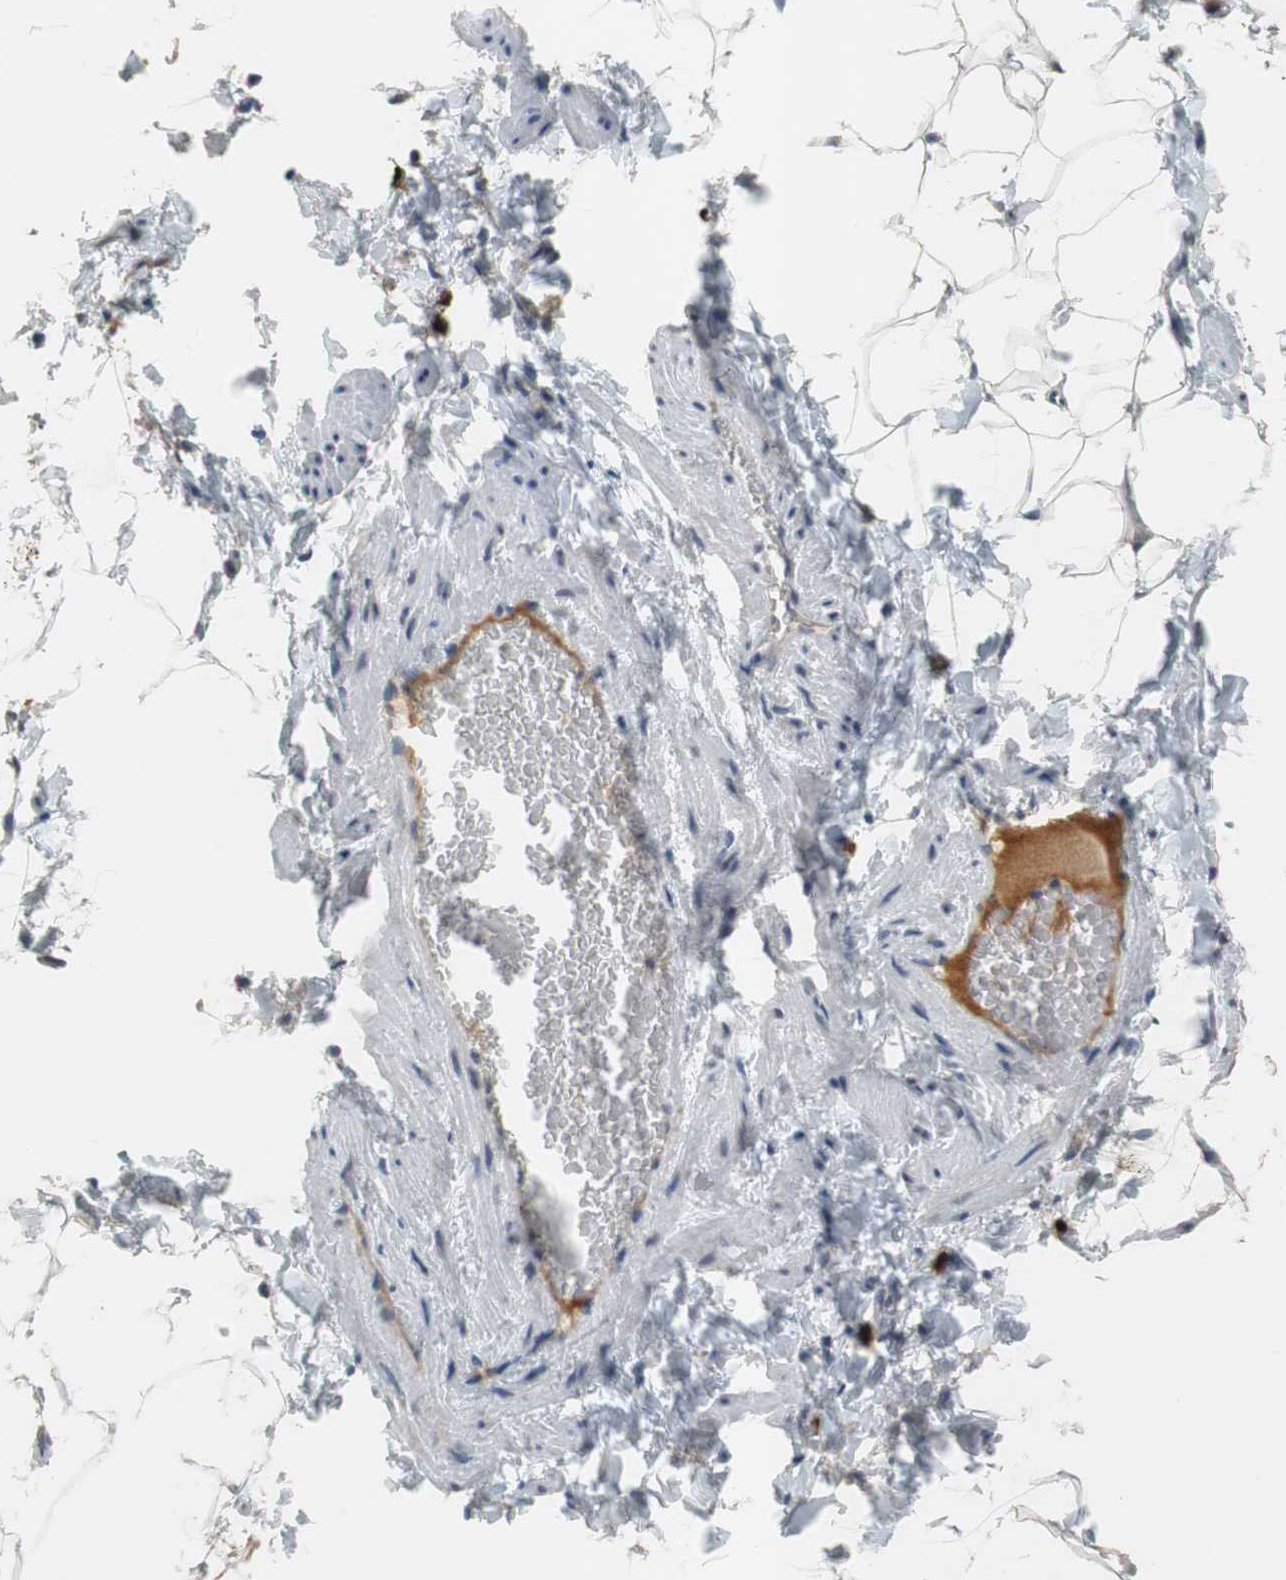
{"staining": {"intensity": "weak", "quantity": "25%-75%", "location": "cytoplasmic/membranous"}, "tissue": "adipose tissue", "cell_type": "Adipocytes", "image_type": "normal", "snomed": [{"axis": "morphology", "description": "Normal tissue, NOS"}, {"axis": "topography", "description": "Vascular tissue"}], "caption": "The photomicrograph demonstrates a brown stain indicating the presence of a protein in the cytoplasmic/membranous of adipocytes in adipose tissue.", "gene": "COL12A1", "patient": {"sex": "male", "age": 41}}